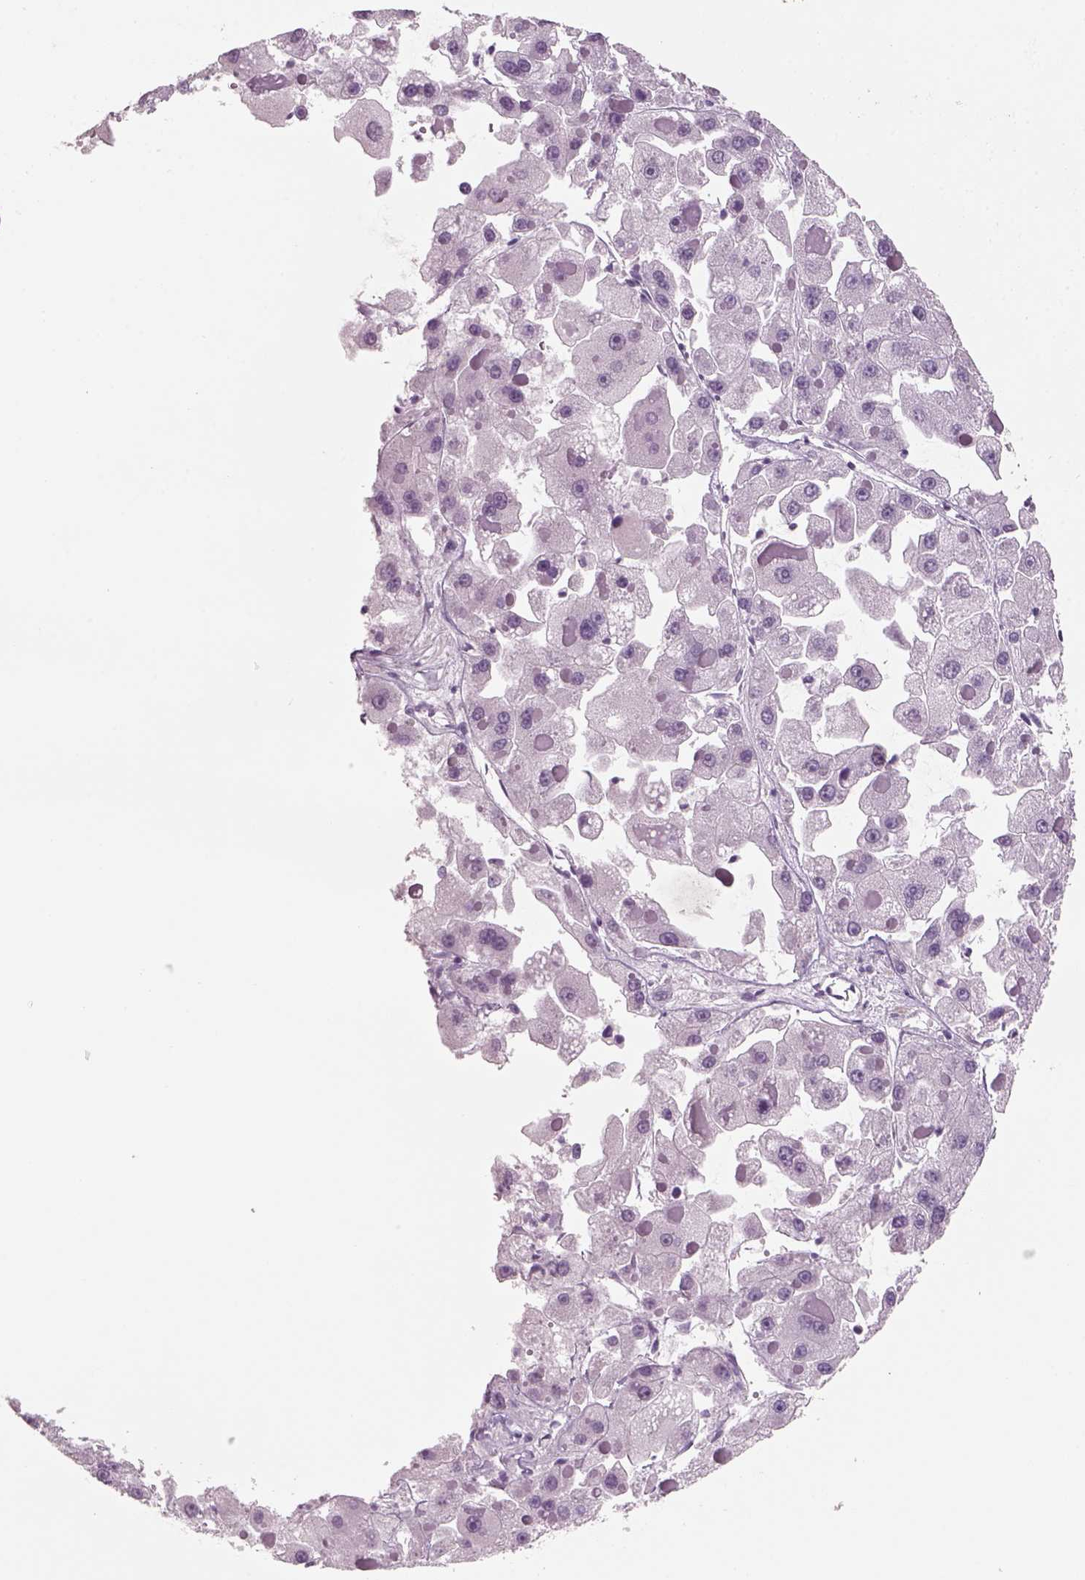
{"staining": {"intensity": "negative", "quantity": "none", "location": "none"}, "tissue": "liver cancer", "cell_type": "Tumor cells", "image_type": "cancer", "snomed": [{"axis": "morphology", "description": "Carcinoma, Hepatocellular, NOS"}, {"axis": "topography", "description": "Liver"}], "caption": "An immunohistochemistry image of liver hepatocellular carcinoma is shown. There is no staining in tumor cells of liver hepatocellular carcinoma.", "gene": "SLC6A2", "patient": {"sex": "female", "age": 73}}